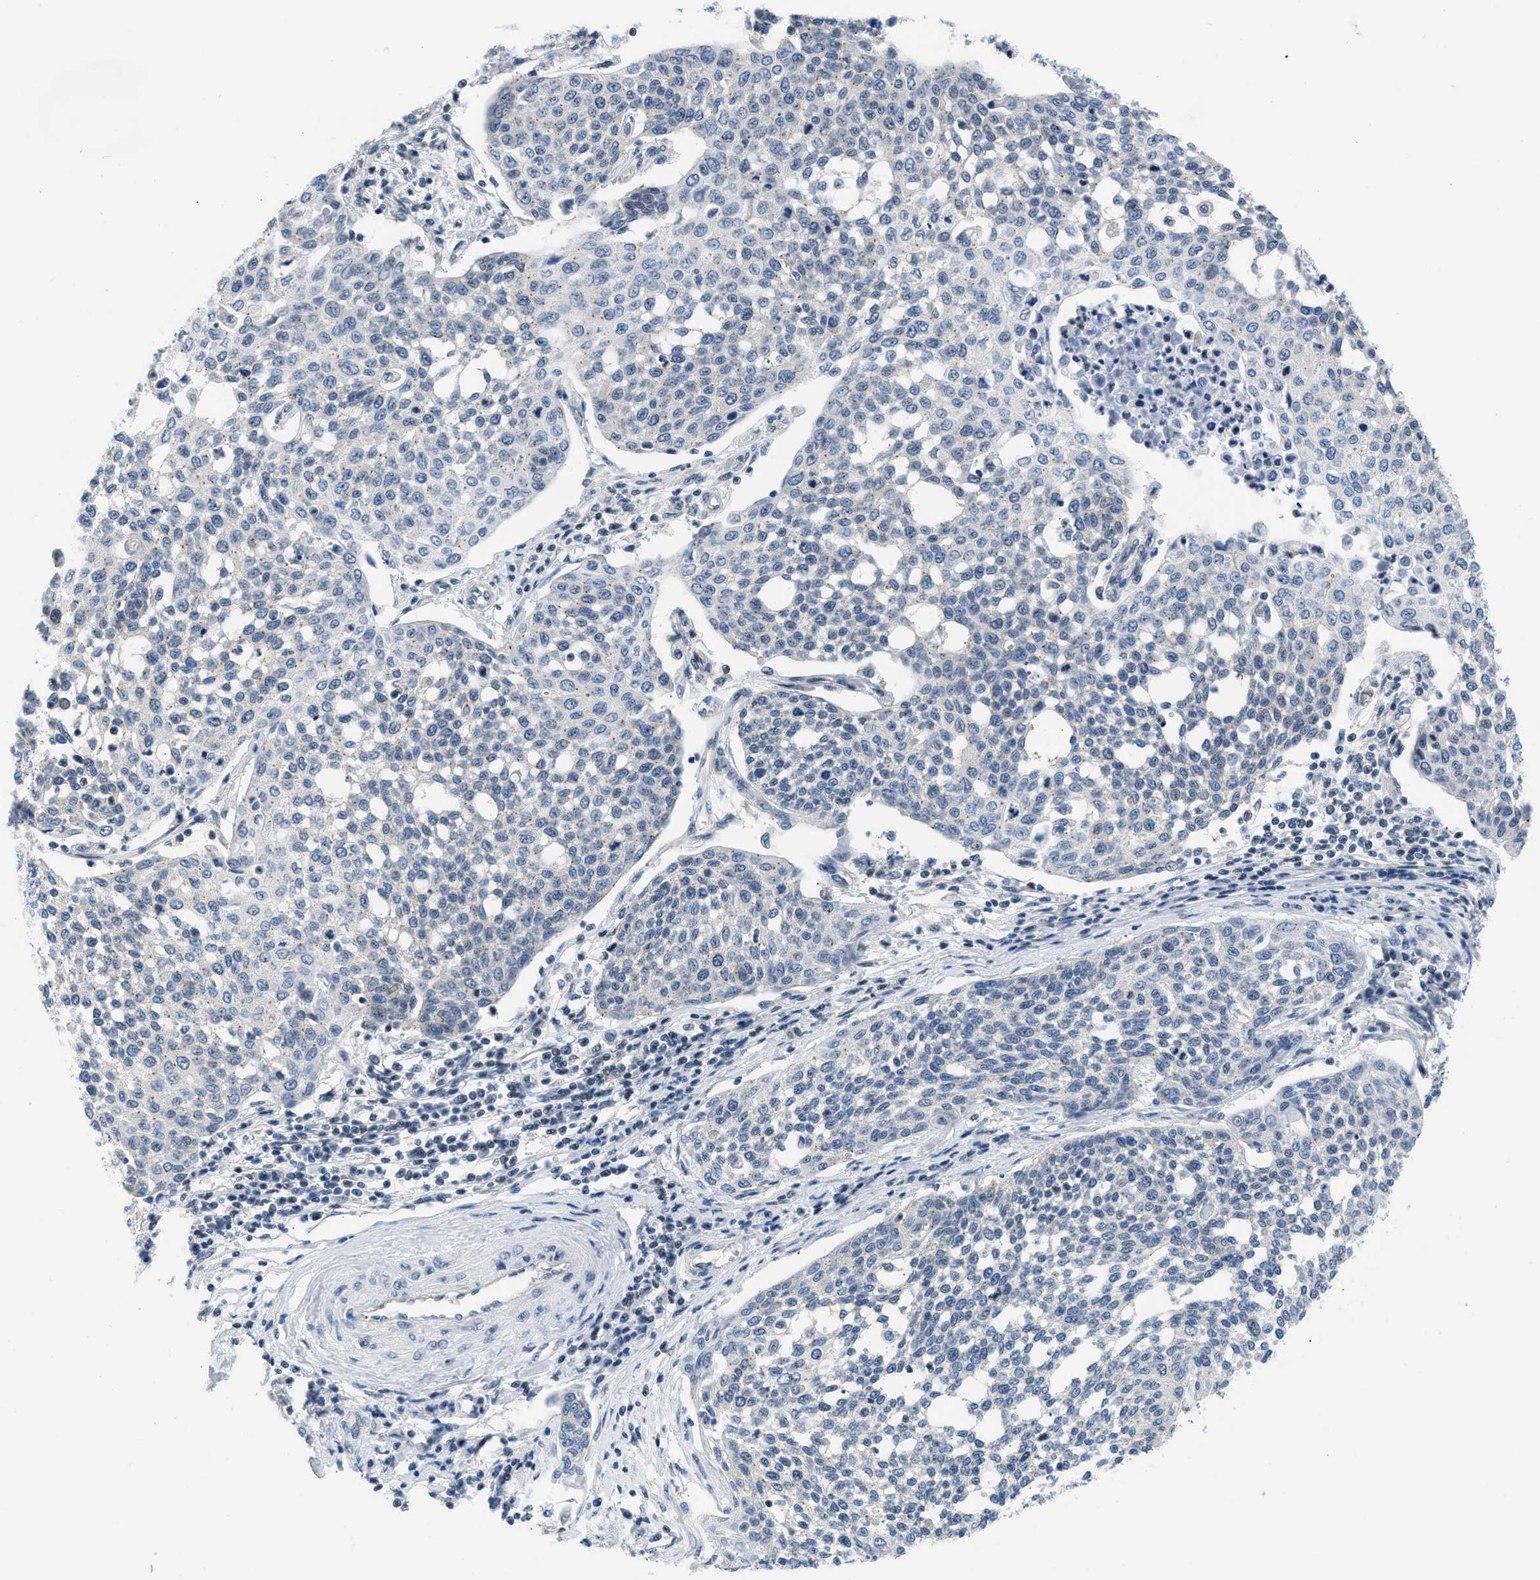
{"staining": {"intensity": "weak", "quantity": "<25%", "location": "cytoplasmic/membranous"}, "tissue": "cervical cancer", "cell_type": "Tumor cells", "image_type": "cancer", "snomed": [{"axis": "morphology", "description": "Squamous cell carcinoma, NOS"}, {"axis": "topography", "description": "Cervix"}], "caption": "A photomicrograph of cervical cancer (squamous cell carcinoma) stained for a protein displays no brown staining in tumor cells. (Stains: DAB (3,3'-diaminobenzidine) immunohistochemistry with hematoxylin counter stain, Microscopy: brightfield microscopy at high magnification).", "gene": "OLIG3", "patient": {"sex": "female", "age": 34}}